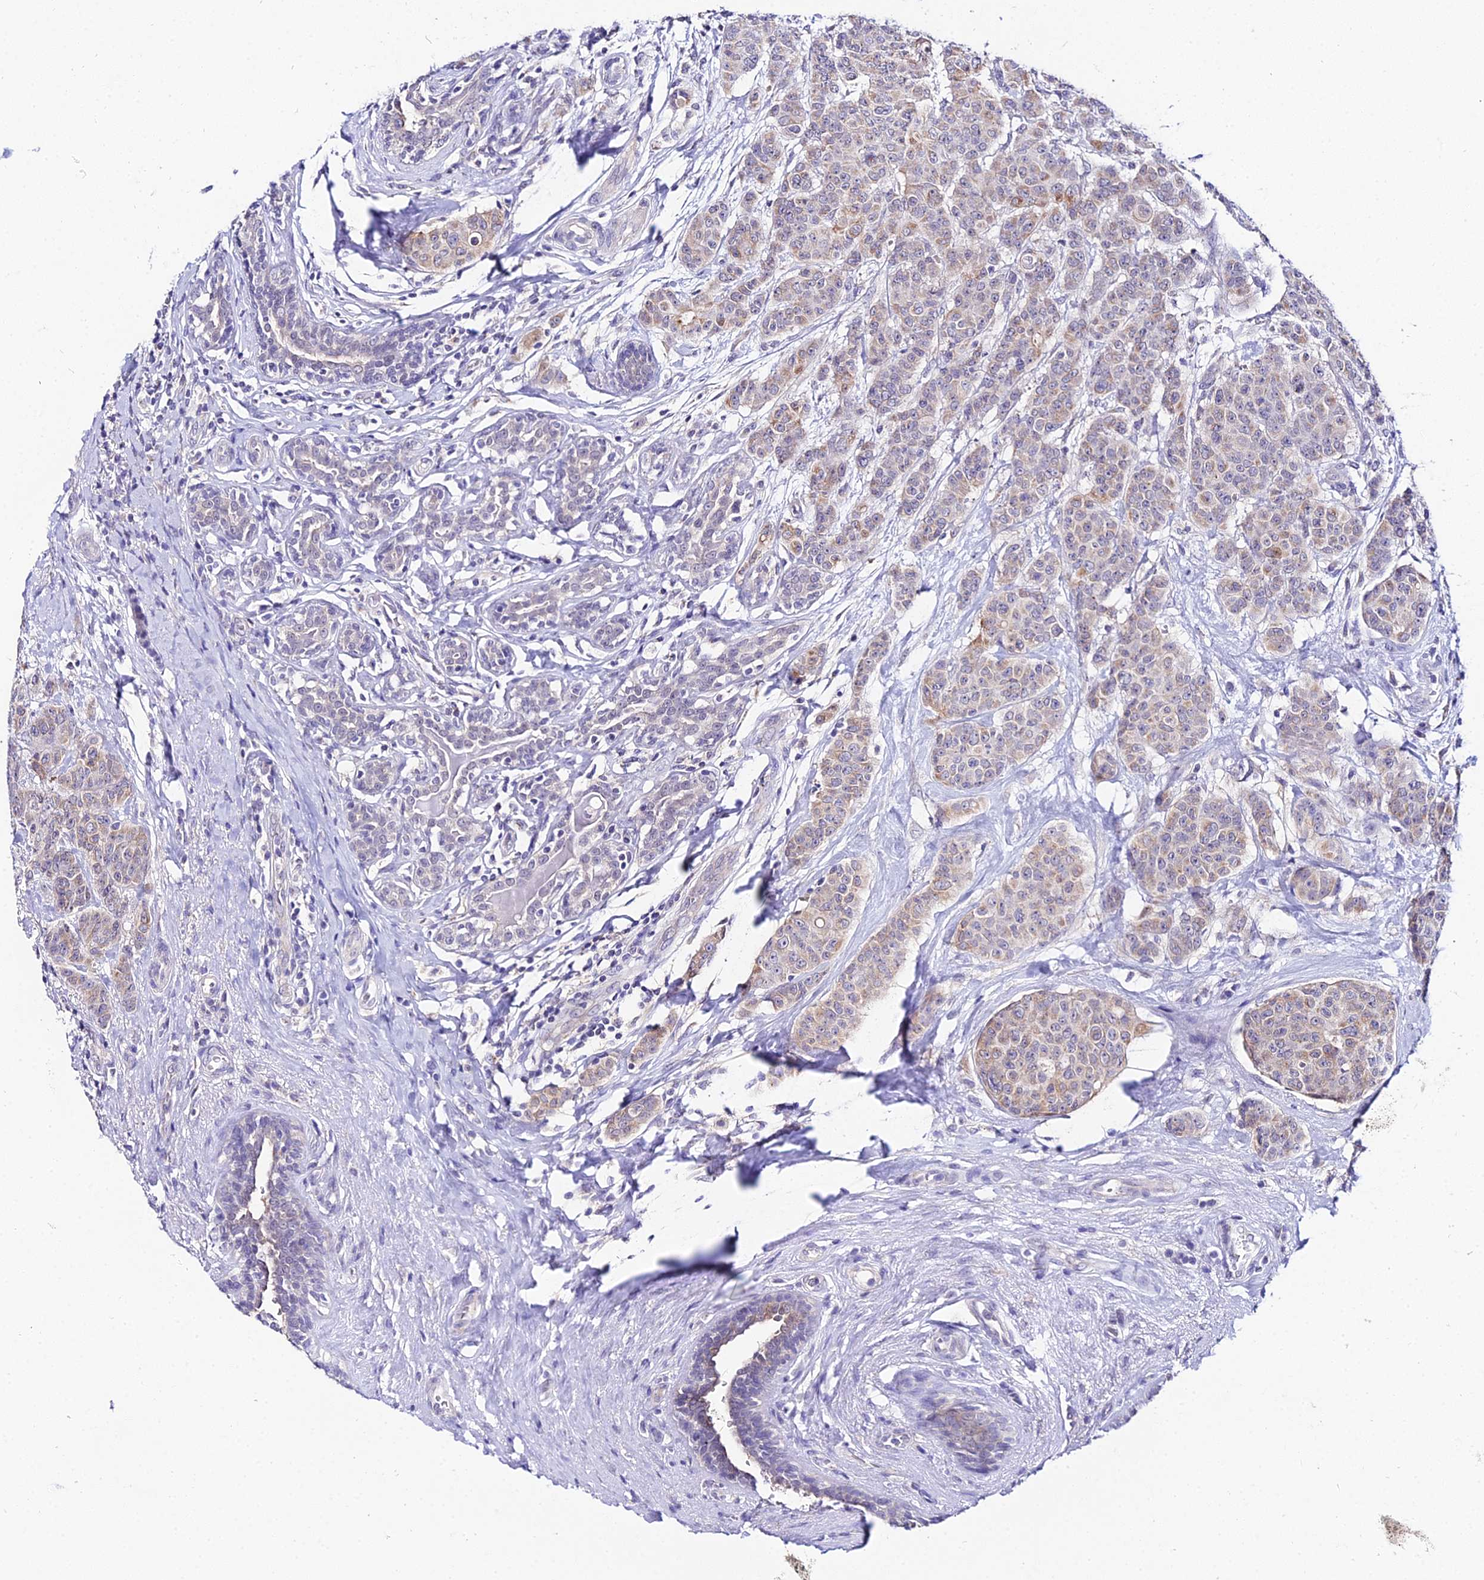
{"staining": {"intensity": "moderate", "quantity": "25%-75%", "location": "cytoplasmic/membranous"}, "tissue": "breast cancer", "cell_type": "Tumor cells", "image_type": "cancer", "snomed": [{"axis": "morphology", "description": "Duct carcinoma"}, {"axis": "topography", "description": "Breast"}], "caption": "DAB (3,3'-diaminobenzidine) immunohistochemical staining of human breast cancer exhibits moderate cytoplasmic/membranous protein expression in approximately 25%-75% of tumor cells. The staining was performed using DAB to visualize the protein expression in brown, while the nuclei were stained in blue with hematoxylin (Magnification: 20x).", "gene": "ATG16L2", "patient": {"sex": "female", "age": 40}}